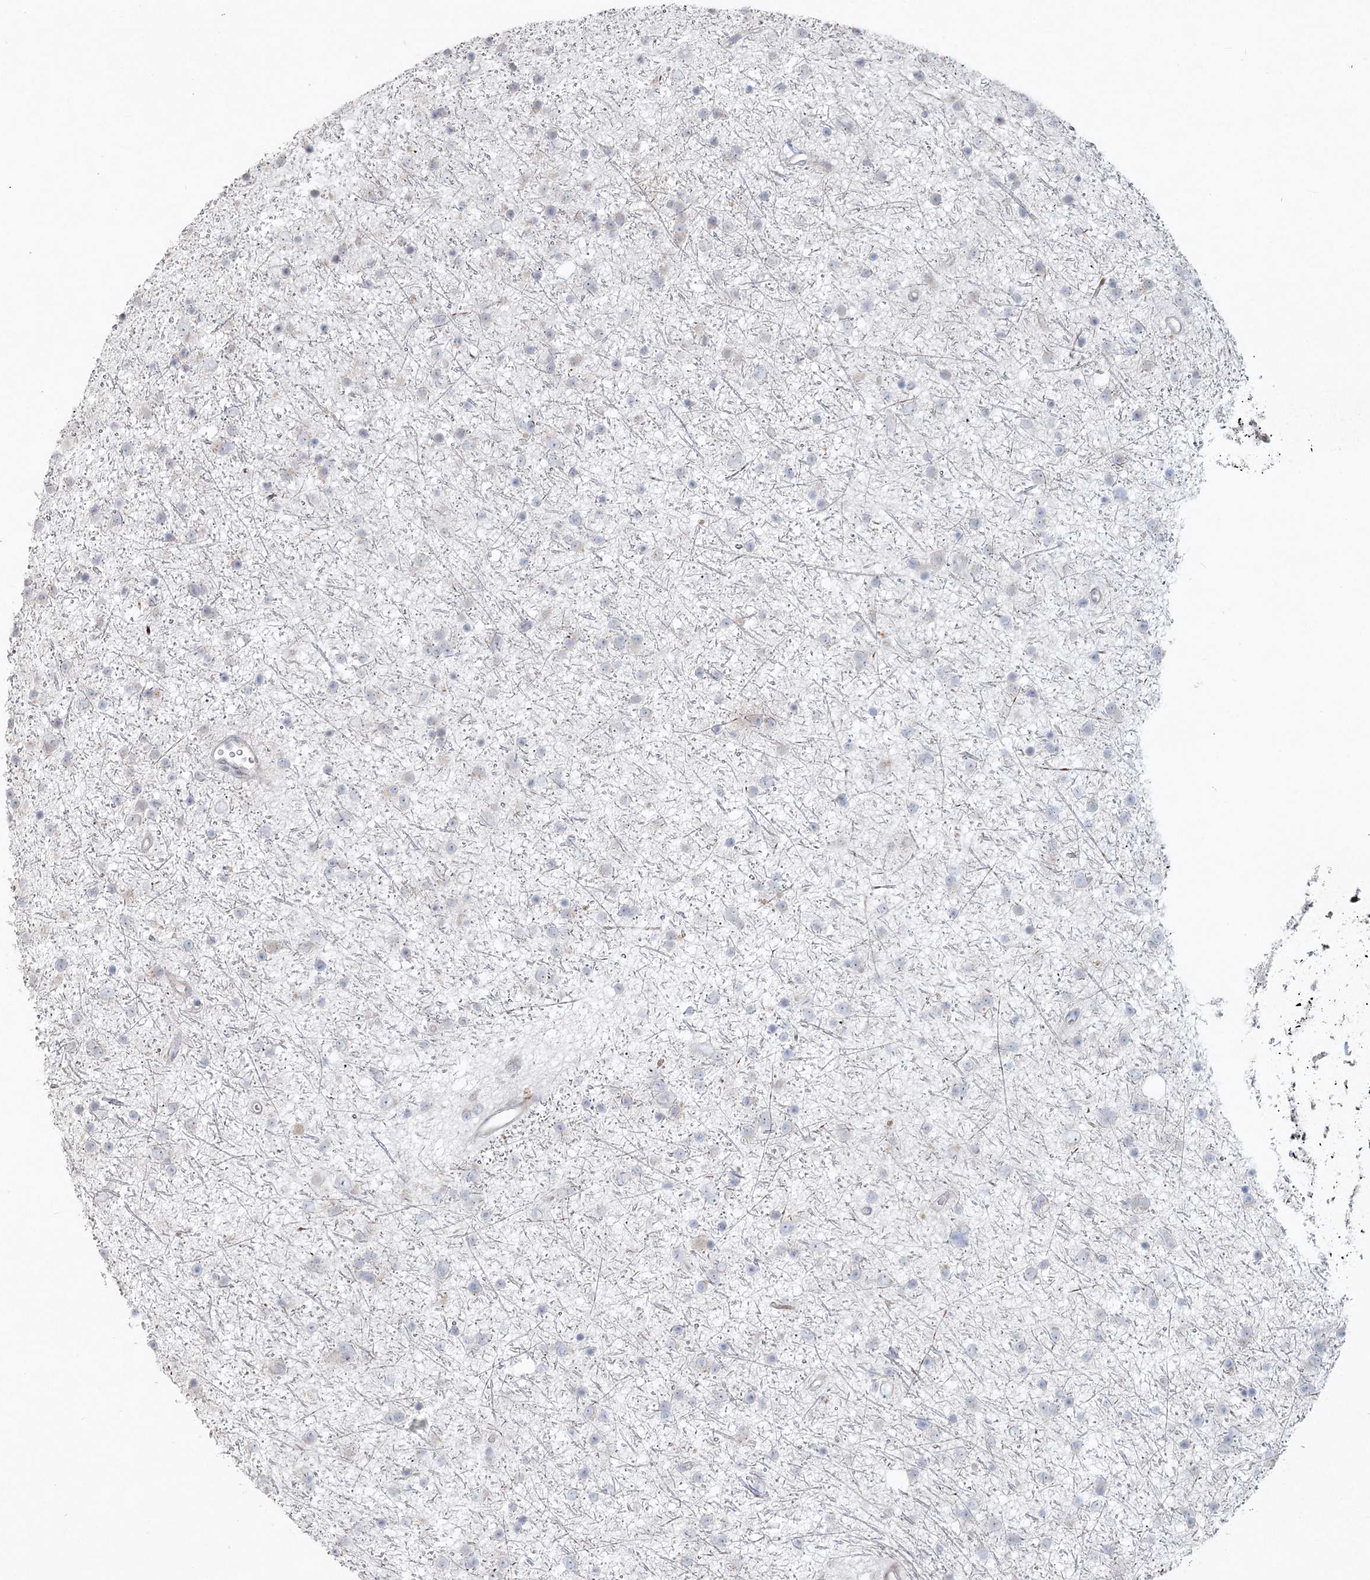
{"staining": {"intensity": "negative", "quantity": "none", "location": "none"}, "tissue": "glioma", "cell_type": "Tumor cells", "image_type": "cancer", "snomed": [{"axis": "morphology", "description": "Glioma, malignant, Low grade"}, {"axis": "topography", "description": "Cerebral cortex"}], "caption": "This is an immunohistochemistry (IHC) histopathology image of human low-grade glioma (malignant). There is no positivity in tumor cells.", "gene": "LRP2BP", "patient": {"sex": "female", "age": 39}}